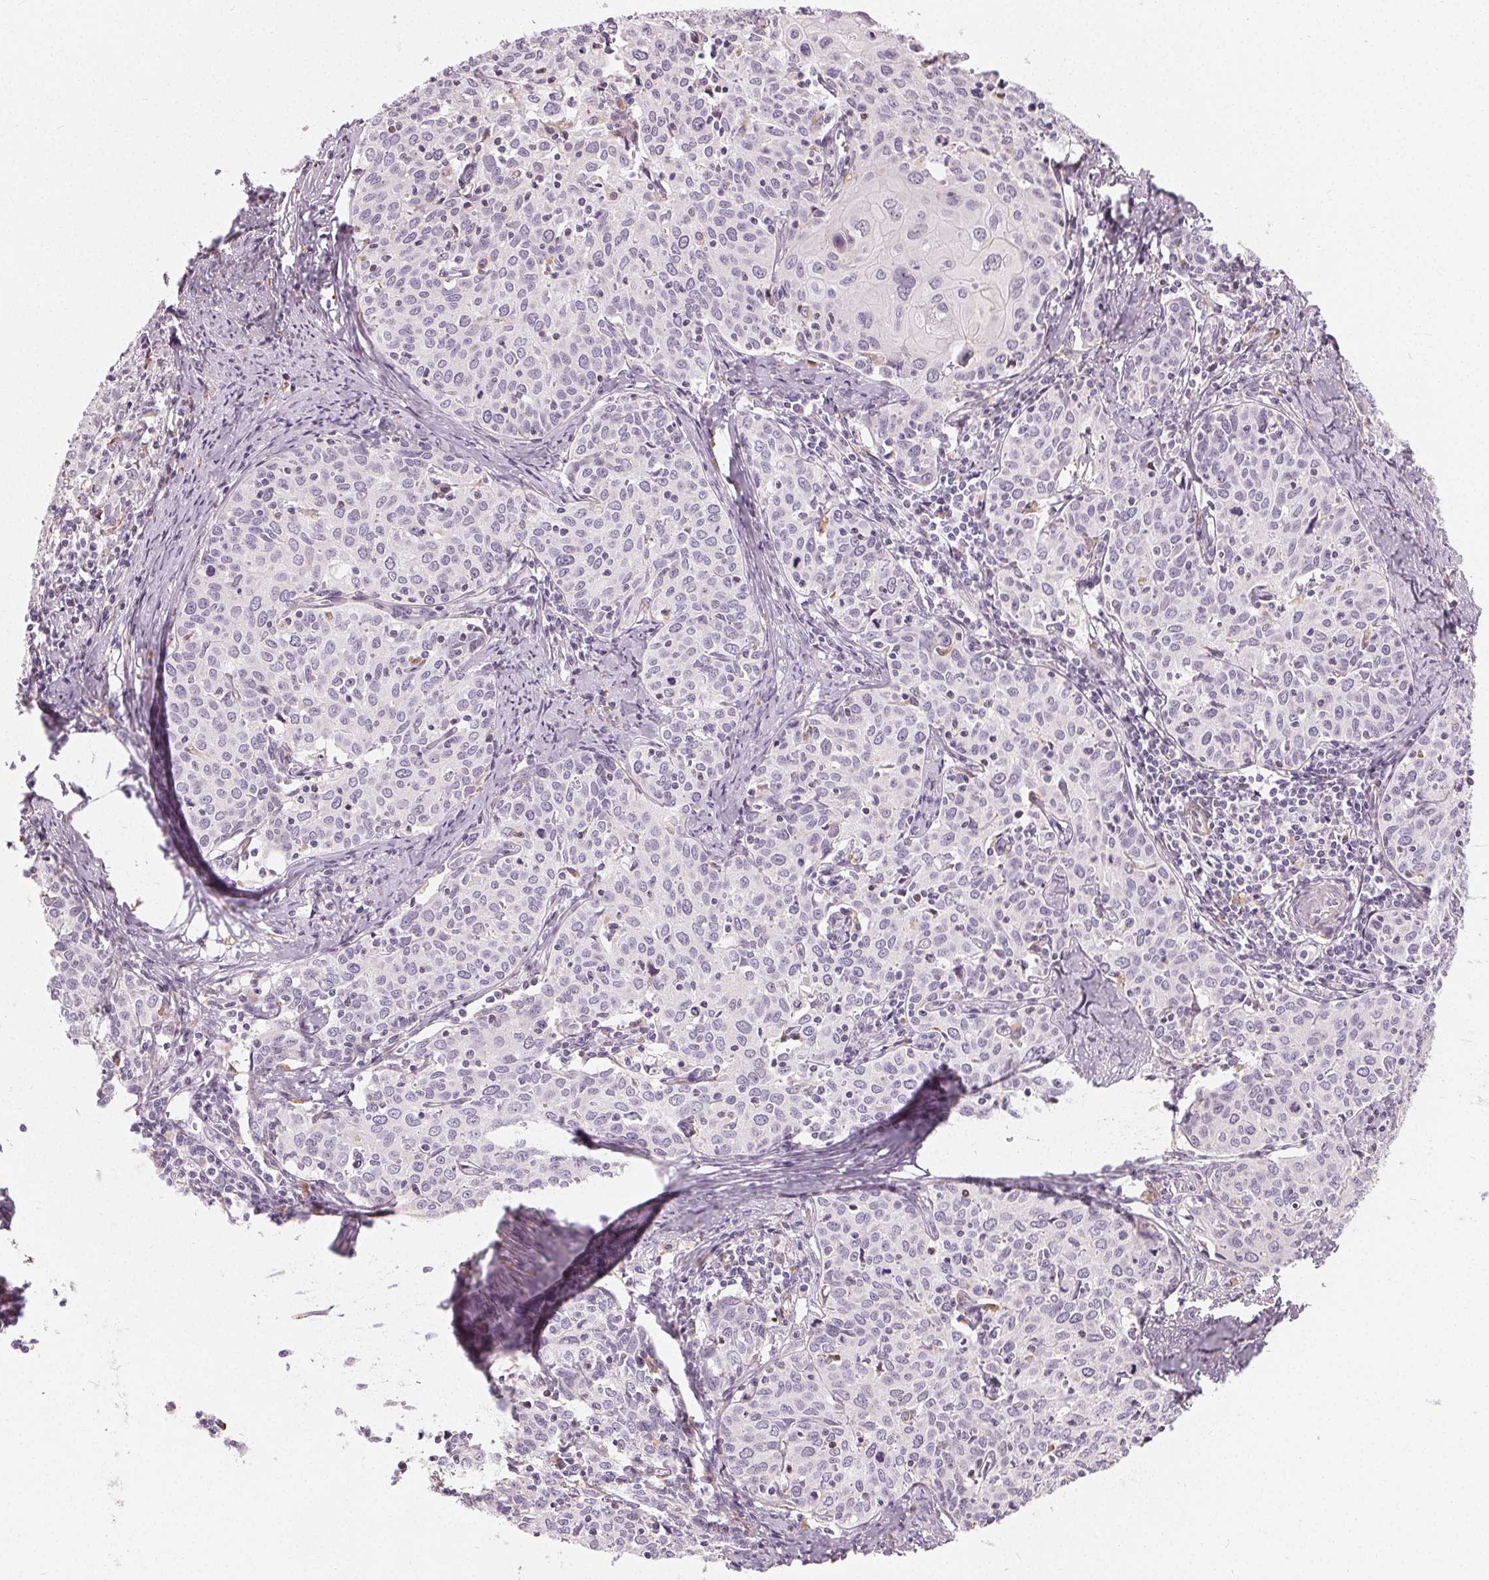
{"staining": {"intensity": "negative", "quantity": "none", "location": "none"}, "tissue": "cervical cancer", "cell_type": "Tumor cells", "image_type": "cancer", "snomed": [{"axis": "morphology", "description": "Squamous cell carcinoma, NOS"}, {"axis": "topography", "description": "Cervix"}], "caption": "DAB (3,3'-diaminobenzidine) immunohistochemical staining of squamous cell carcinoma (cervical) demonstrates no significant staining in tumor cells.", "gene": "HOPX", "patient": {"sex": "female", "age": 62}}